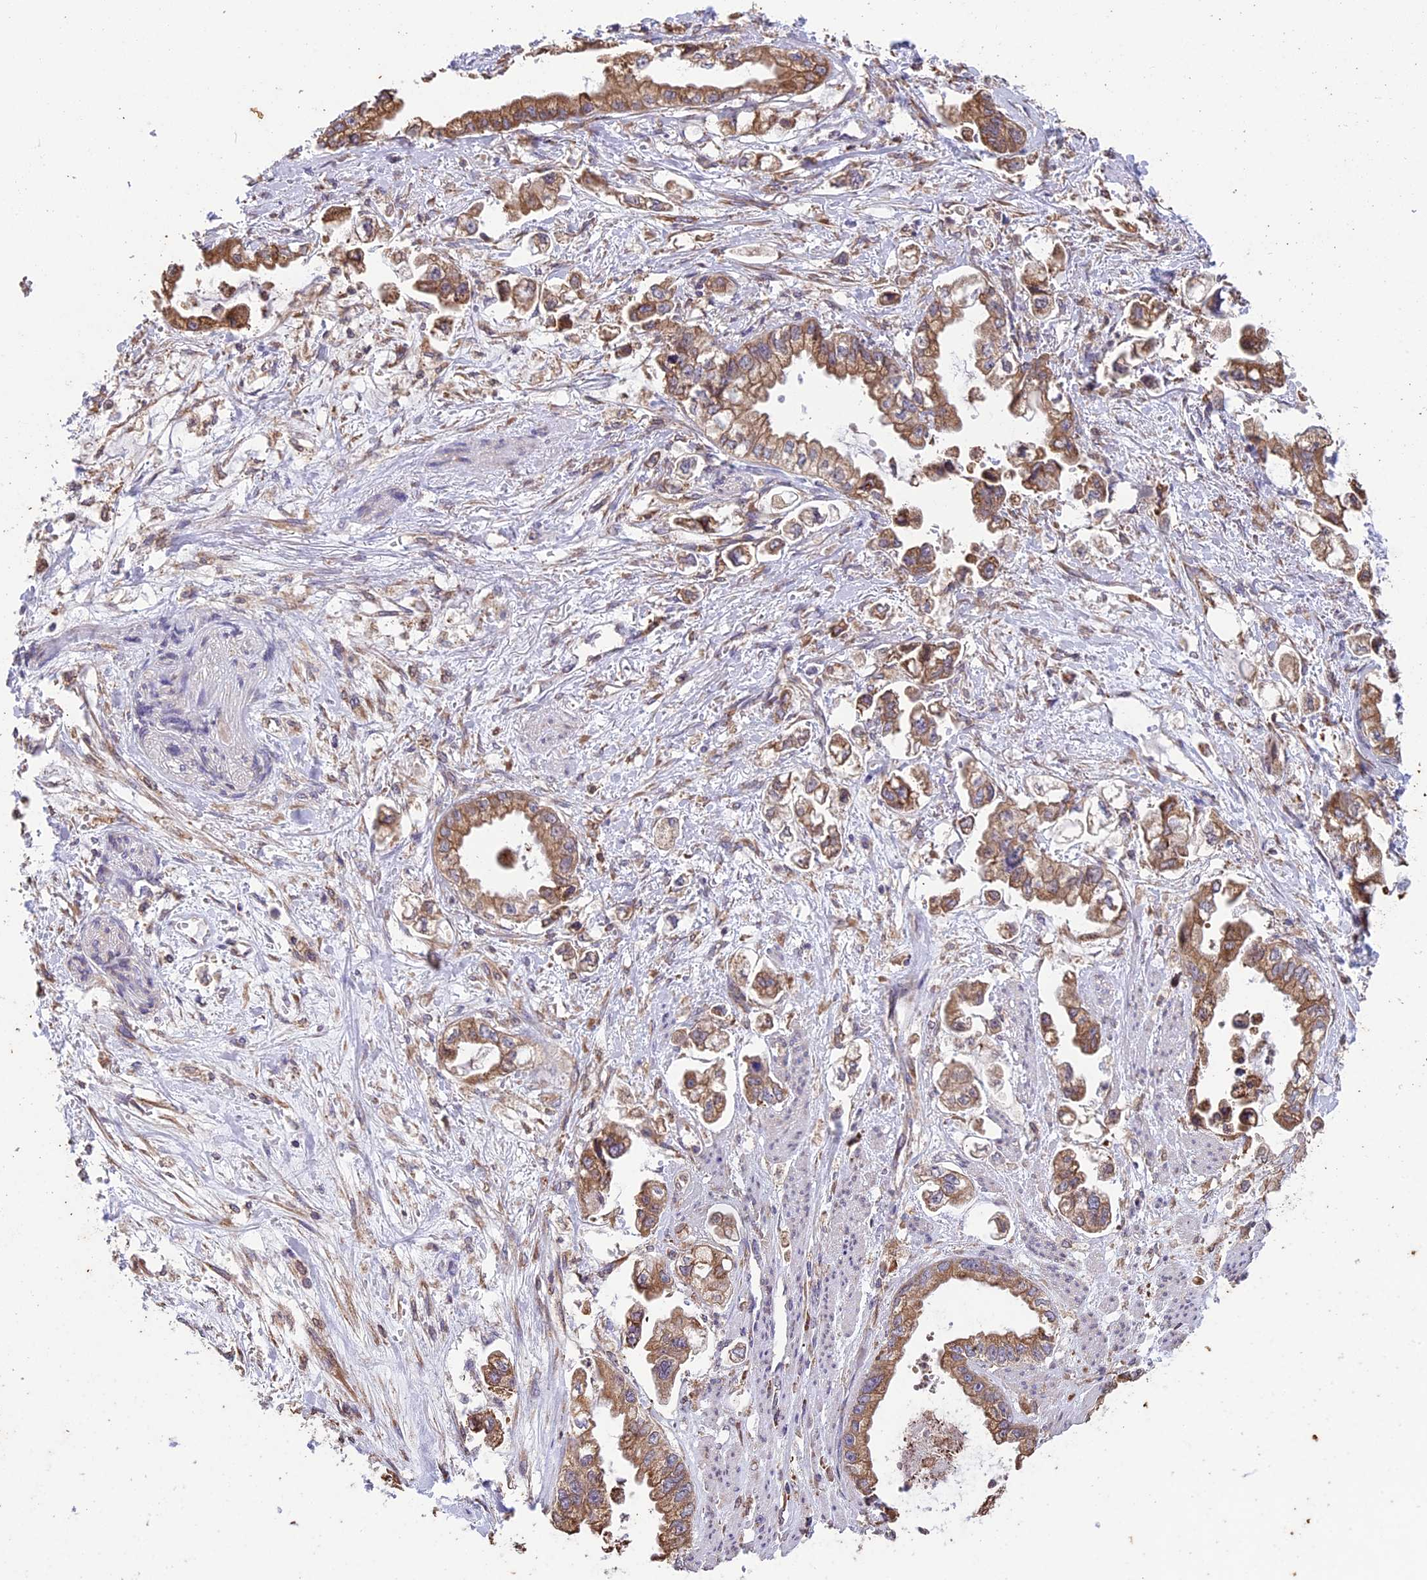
{"staining": {"intensity": "moderate", "quantity": ">75%", "location": "cytoplasmic/membranous"}, "tissue": "stomach cancer", "cell_type": "Tumor cells", "image_type": "cancer", "snomed": [{"axis": "morphology", "description": "Adenocarcinoma, NOS"}, {"axis": "topography", "description": "Stomach"}], "caption": "Immunohistochemical staining of adenocarcinoma (stomach) demonstrates moderate cytoplasmic/membranous protein staining in about >75% of tumor cells. Immunohistochemistry stains the protein of interest in brown and the nuclei are stained blue.", "gene": "DMRTA2", "patient": {"sex": "male", "age": 62}}